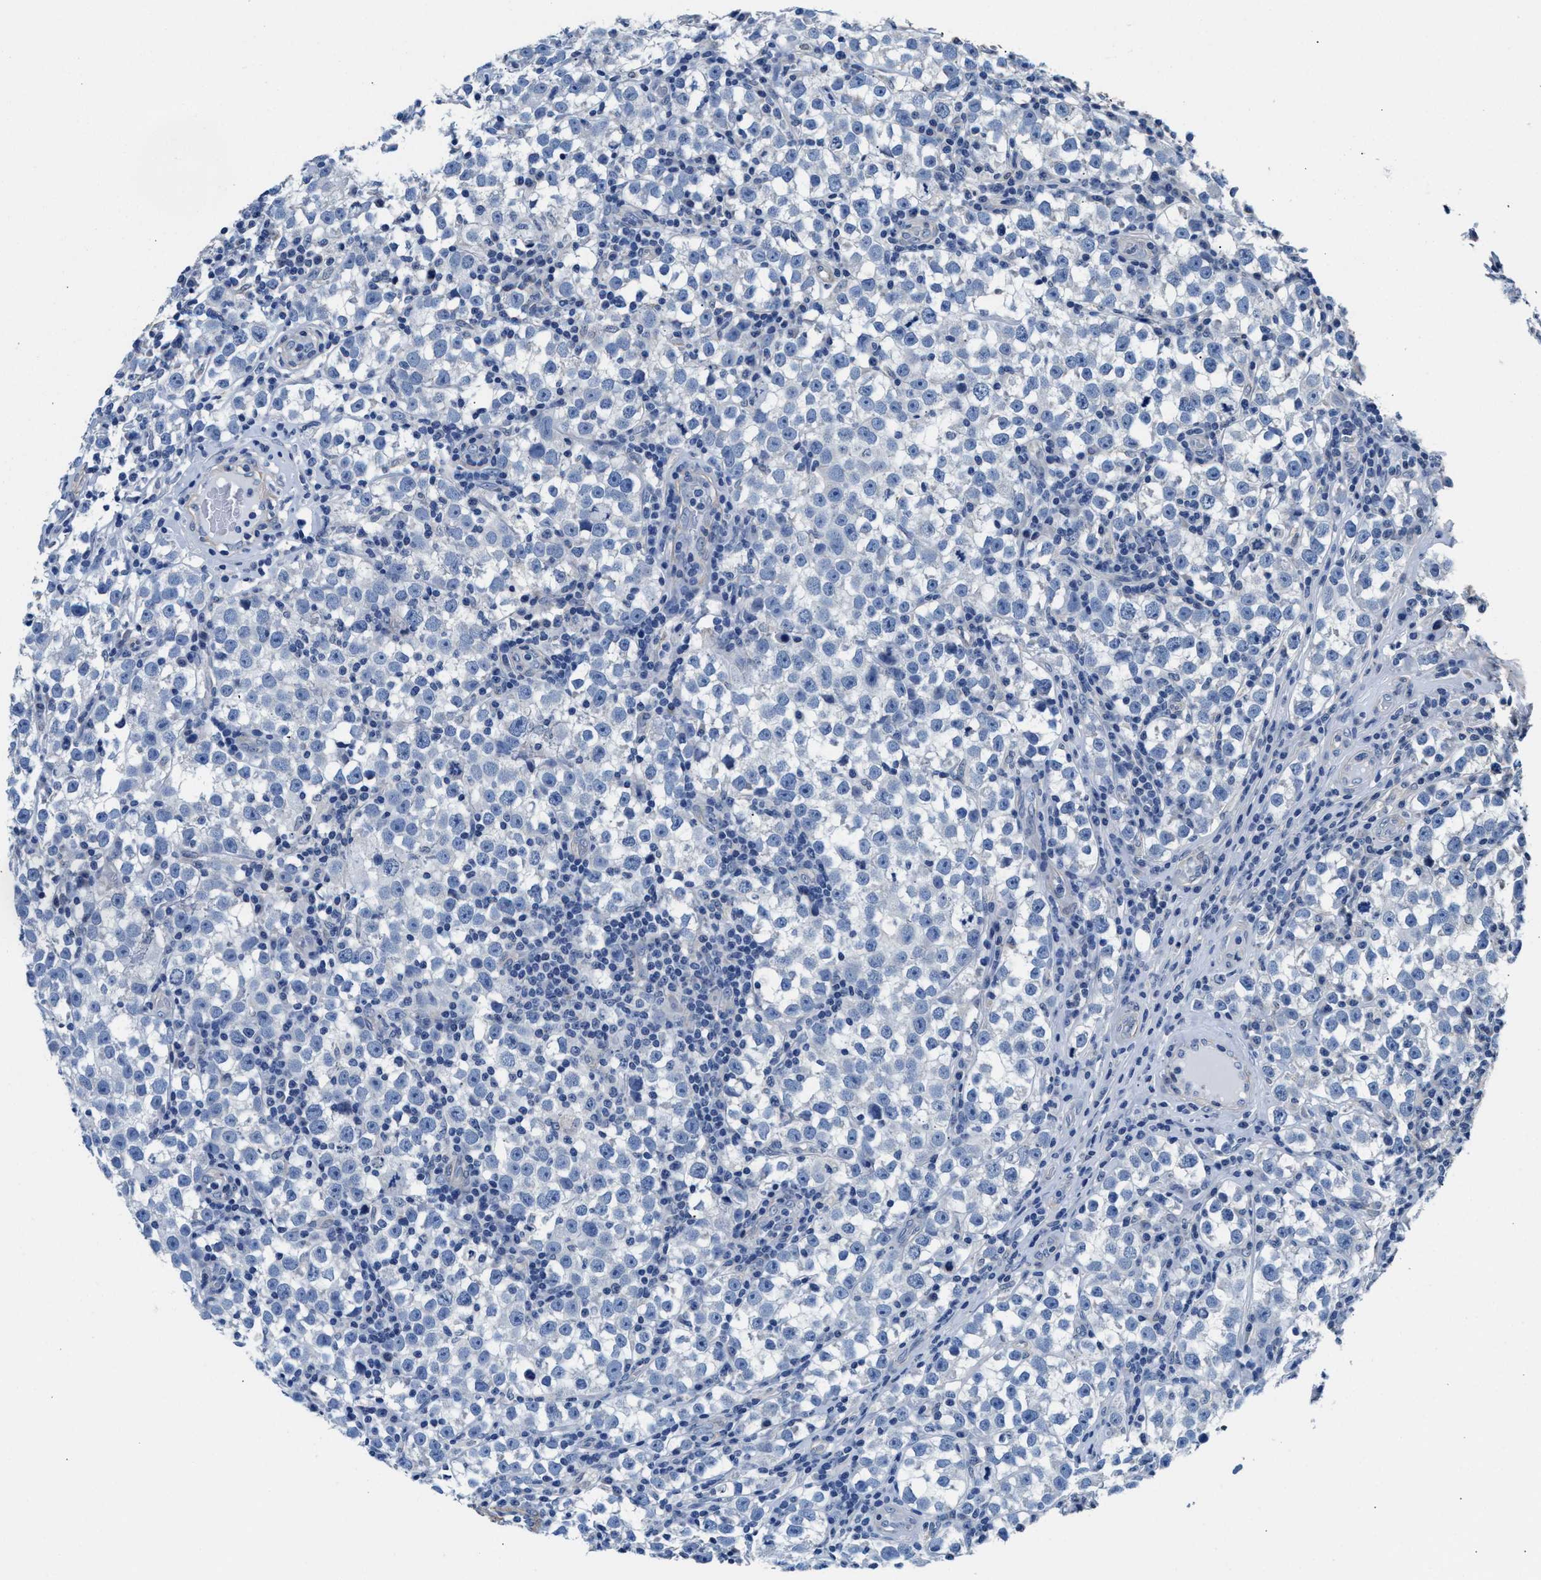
{"staining": {"intensity": "negative", "quantity": "none", "location": "none"}, "tissue": "testis cancer", "cell_type": "Tumor cells", "image_type": "cancer", "snomed": [{"axis": "morphology", "description": "Normal tissue, NOS"}, {"axis": "morphology", "description": "Seminoma, NOS"}, {"axis": "topography", "description": "Testis"}], "caption": "High power microscopy photomicrograph of an immunohistochemistry histopathology image of testis cancer, revealing no significant staining in tumor cells.", "gene": "MYH3", "patient": {"sex": "male", "age": 43}}